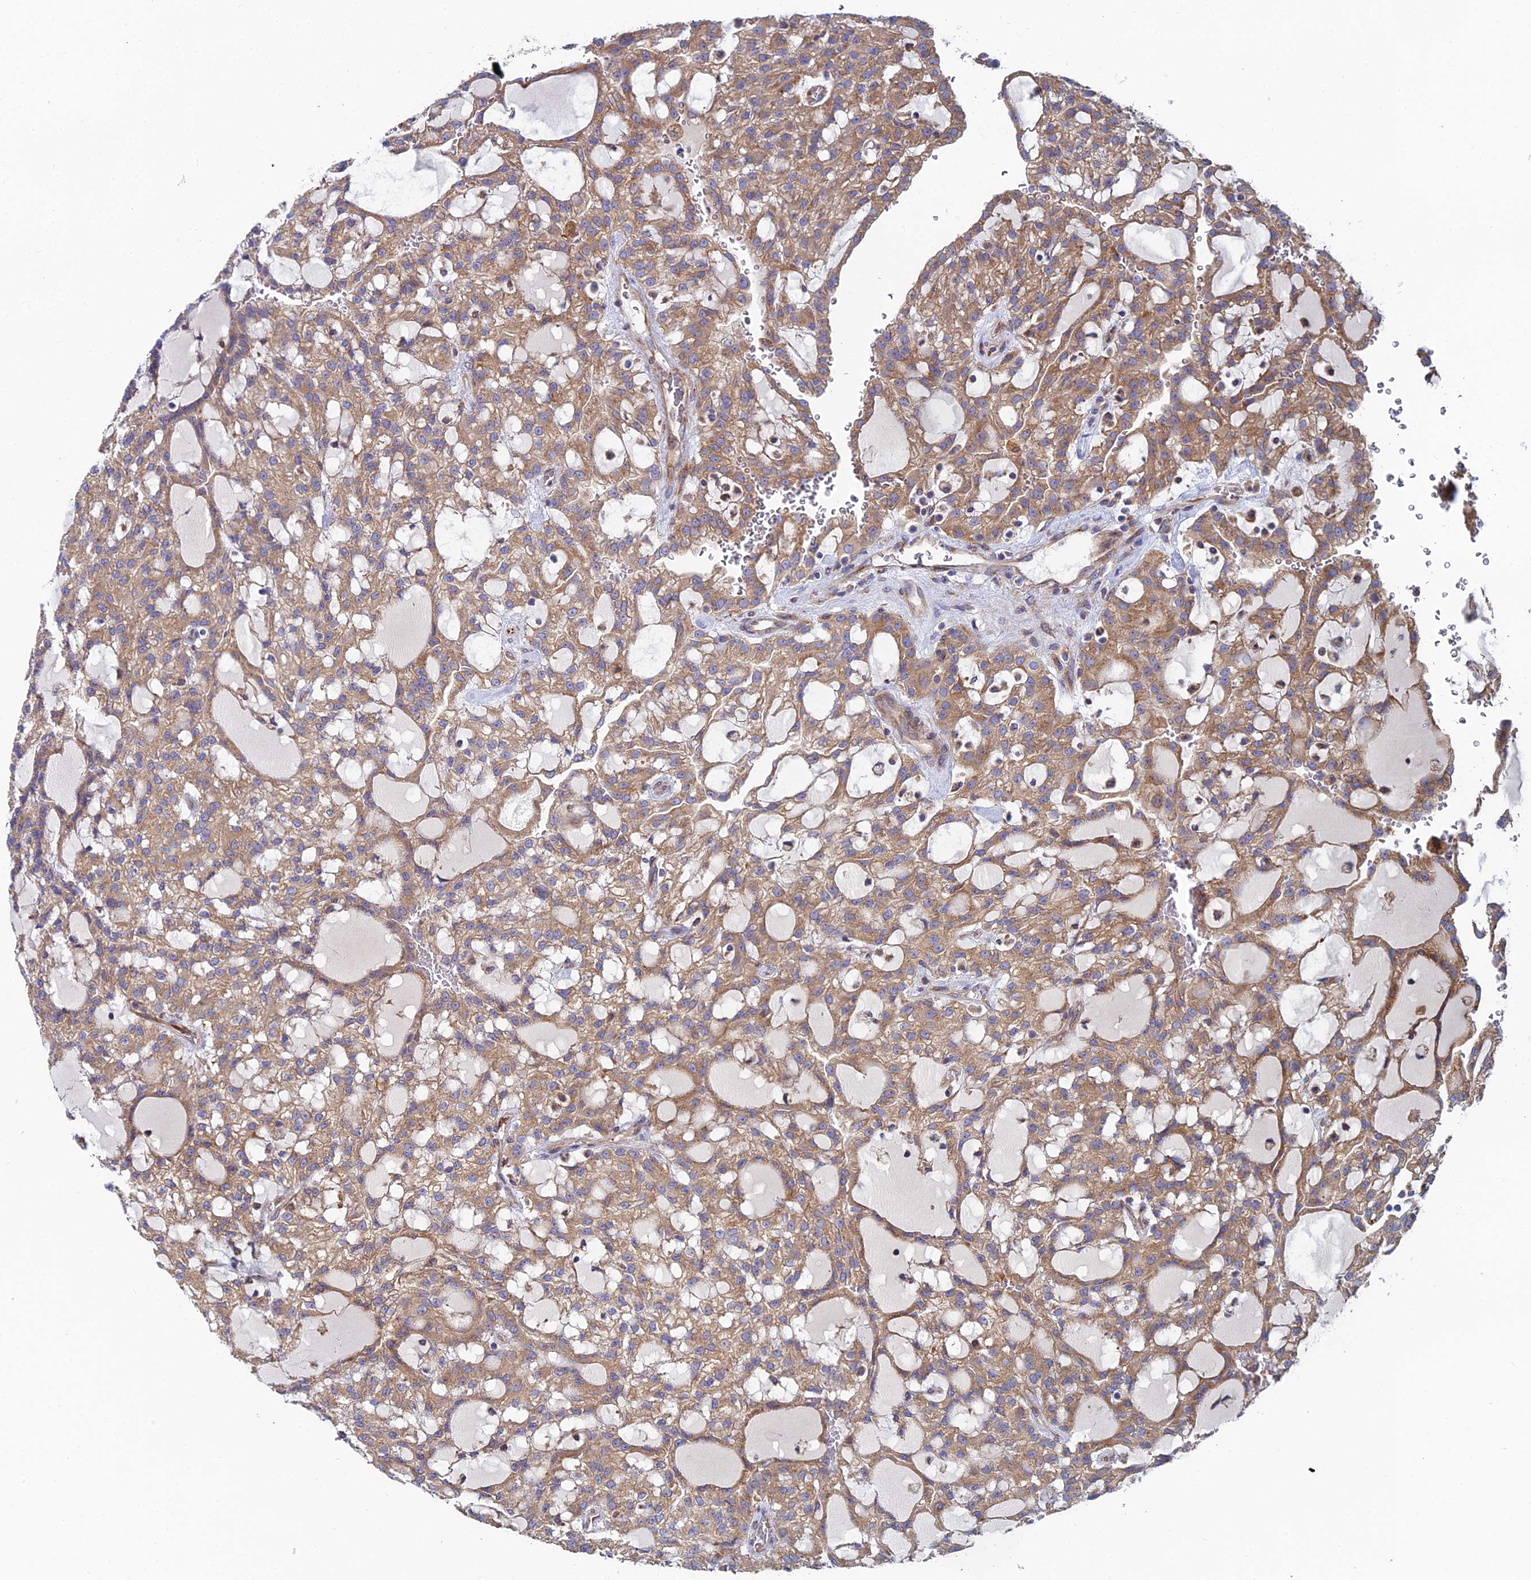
{"staining": {"intensity": "moderate", "quantity": ">75%", "location": "cytoplasmic/membranous"}, "tissue": "renal cancer", "cell_type": "Tumor cells", "image_type": "cancer", "snomed": [{"axis": "morphology", "description": "Adenocarcinoma, NOS"}, {"axis": "topography", "description": "Kidney"}], "caption": "The histopathology image reveals staining of renal adenocarcinoma, revealing moderate cytoplasmic/membranous protein expression (brown color) within tumor cells. Using DAB (brown) and hematoxylin (blue) stains, captured at high magnification using brightfield microscopy.", "gene": "CLCN3", "patient": {"sex": "male", "age": 63}}